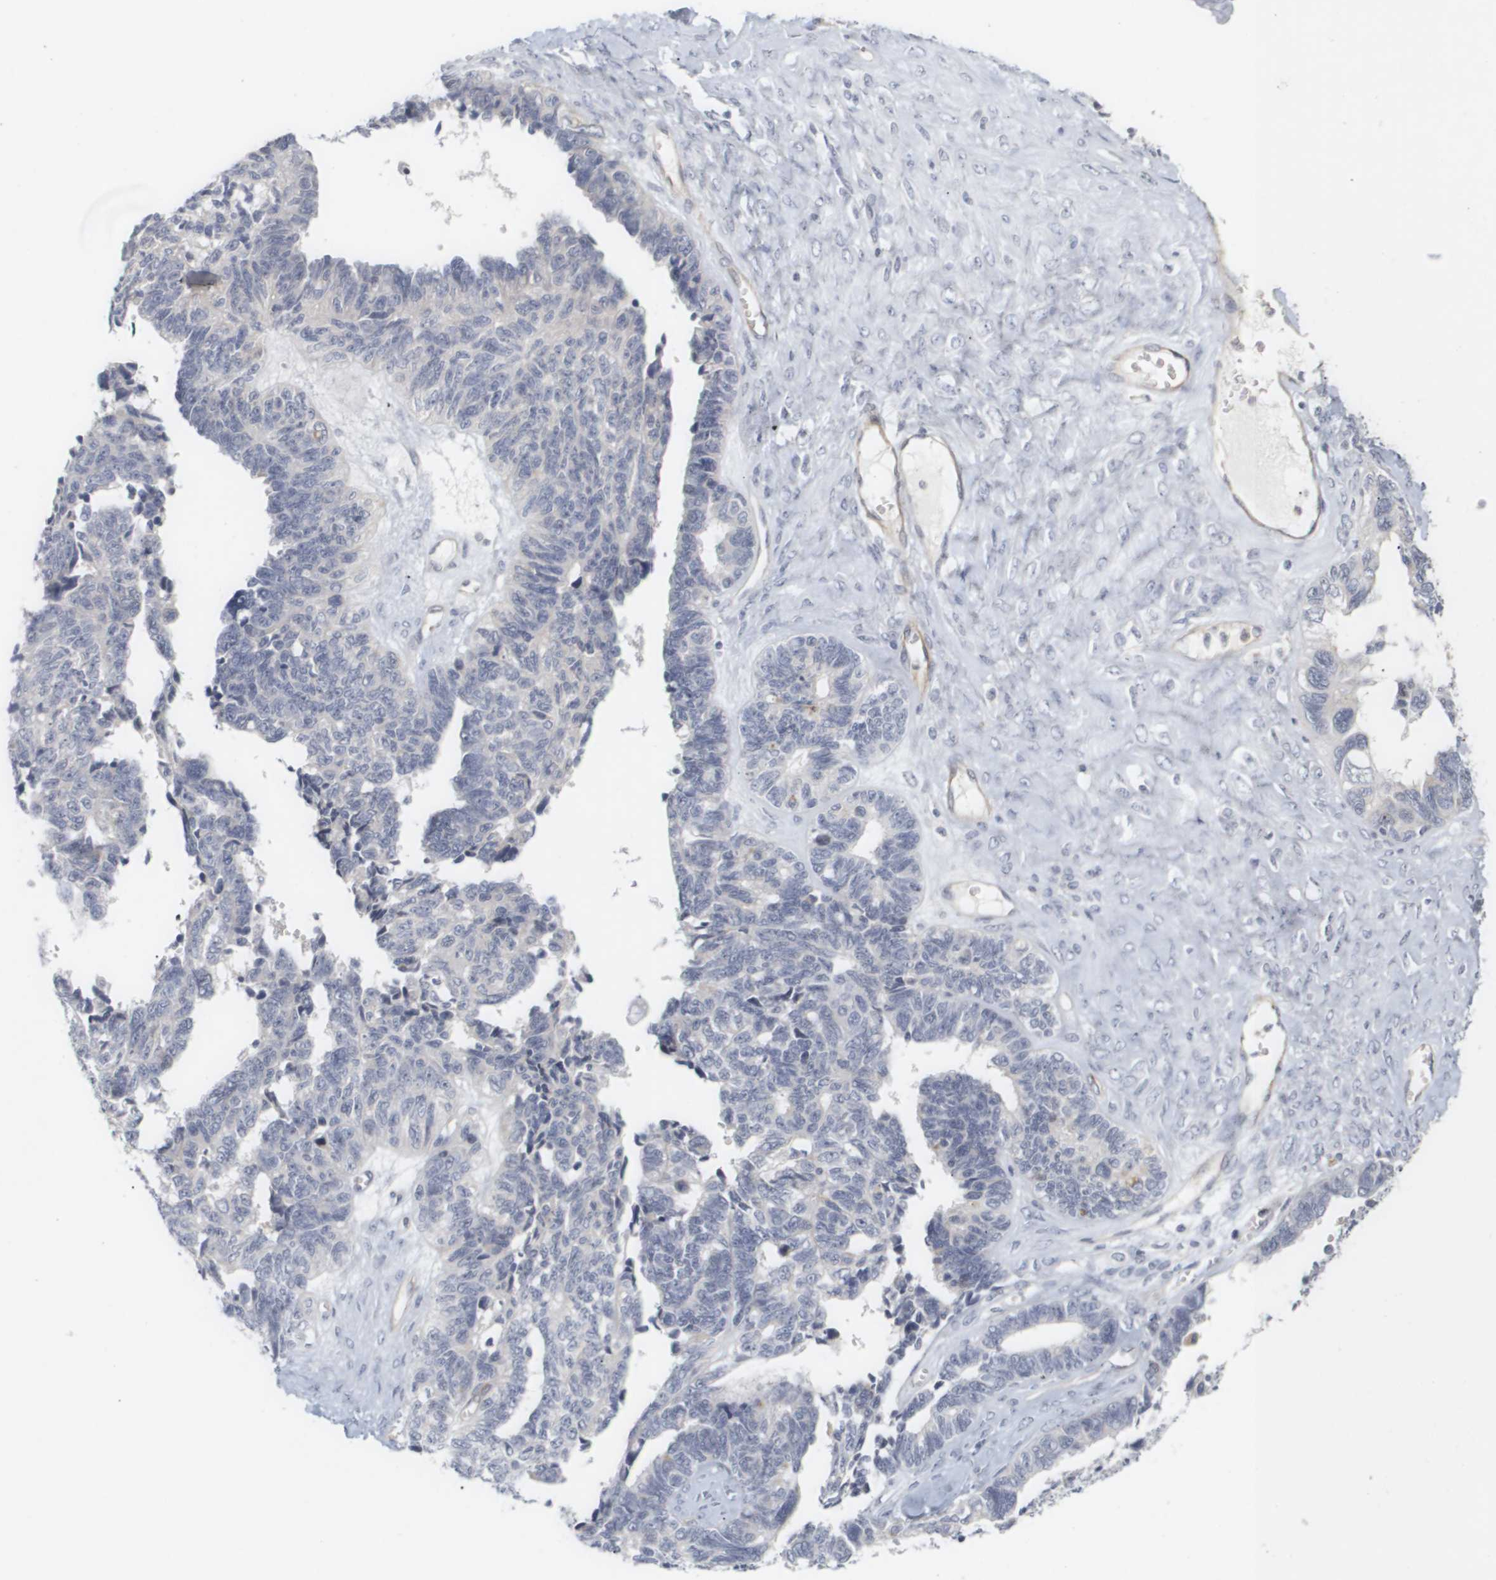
{"staining": {"intensity": "negative", "quantity": "none", "location": "none"}, "tissue": "ovarian cancer", "cell_type": "Tumor cells", "image_type": "cancer", "snomed": [{"axis": "morphology", "description": "Cystadenocarcinoma, serous, NOS"}, {"axis": "topography", "description": "Ovary"}], "caption": "Immunohistochemistry photomicrograph of human serous cystadenocarcinoma (ovarian) stained for a protein (brown), which shows no expression in tumor cells.", "gene": "CYB561", "patient": {"sex": "female", "age": 79}}